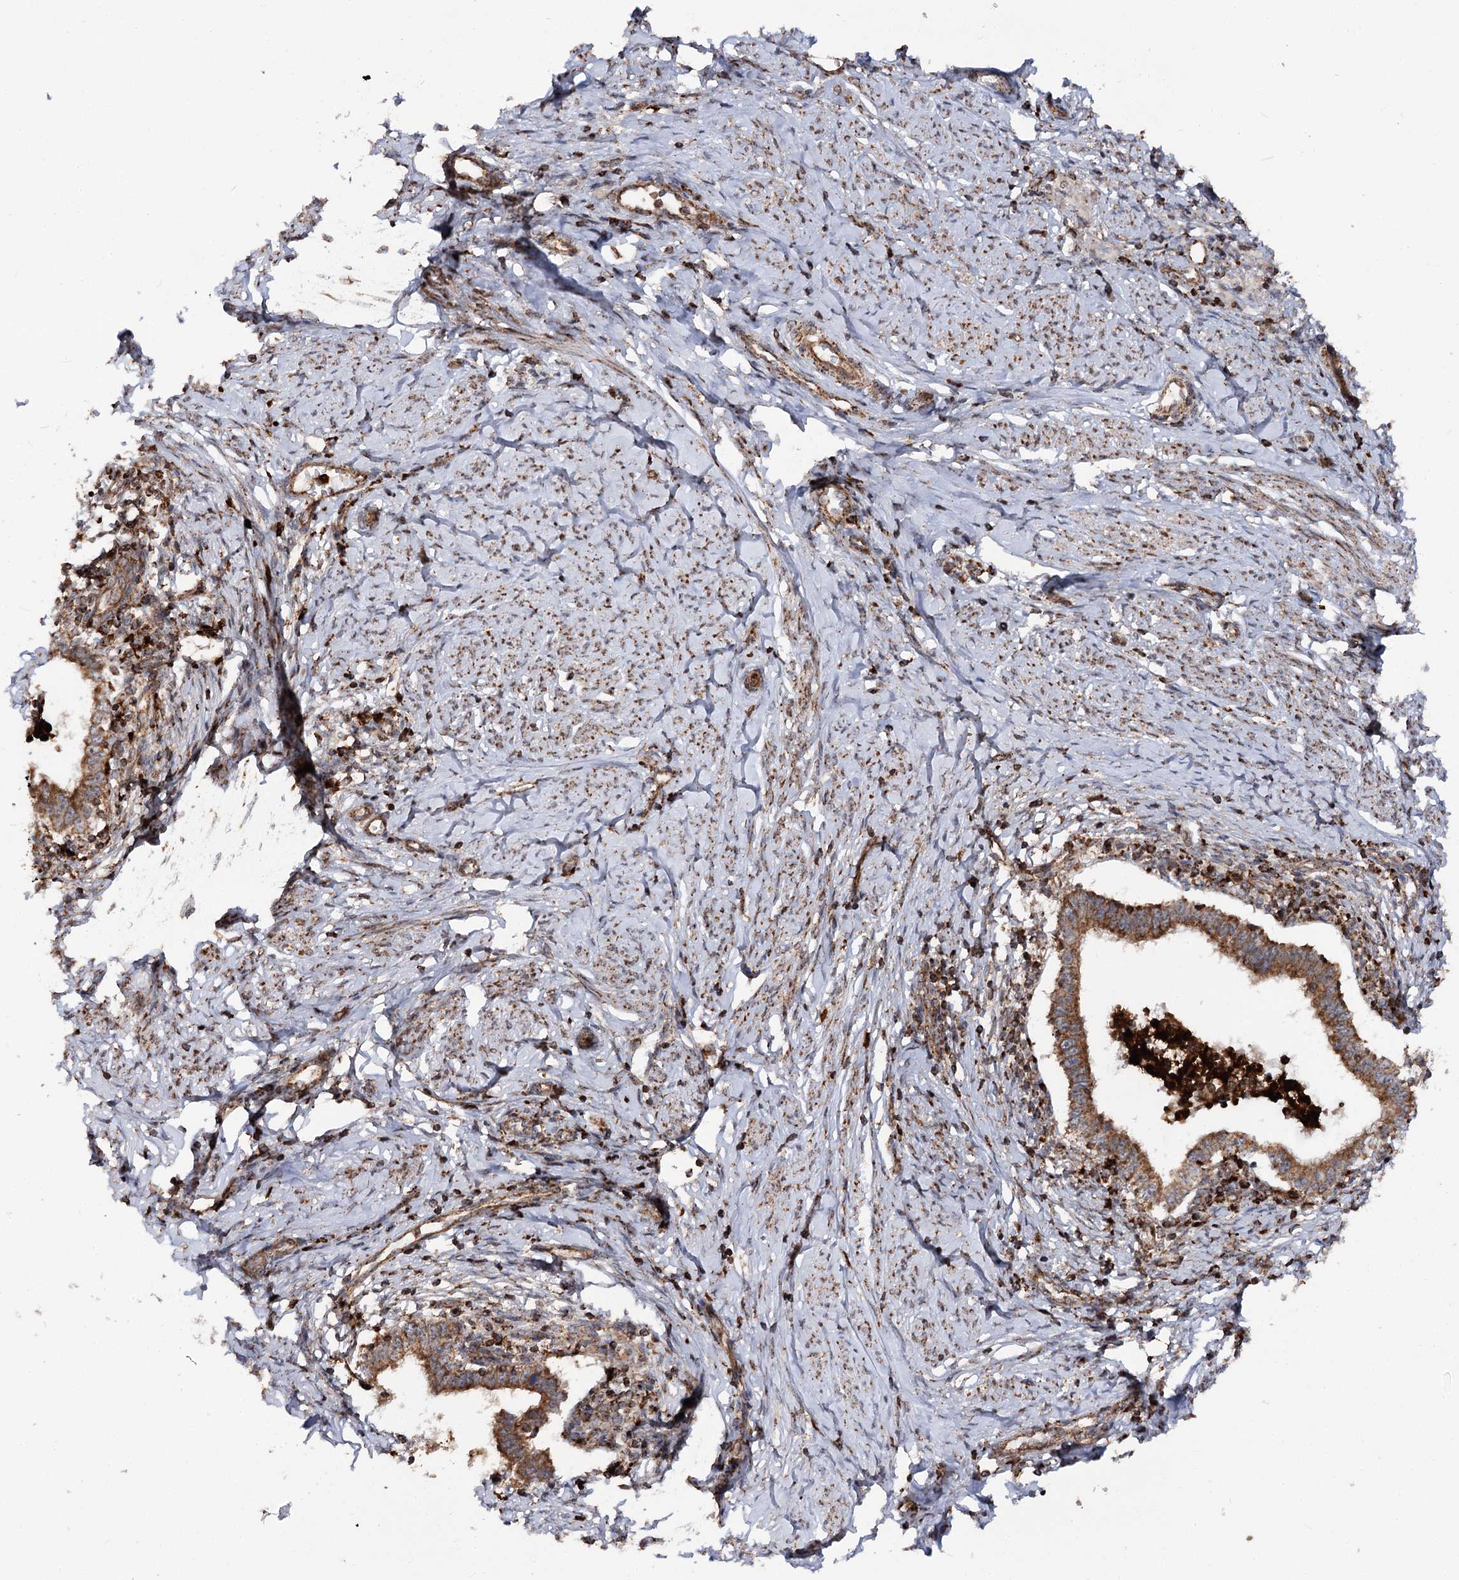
{"staining": {"intensity": "moderate", "quantity": ">75%", "location": "cytoplasmic/membranous"}, "tissue": "cervical cancer", "cell_type": "Tumor cells", "image_type": "cancer", "snomed": [{"axis": "morphology", "description": "Adenocarcinoma, NOS"}, {"axis": "topography", "description": "Cervix"}], "caption": "The photomicrograph shows a brown stain indicating the presence of a protein in the cytoplasmic/membranous of tumor cells in cervical cancer (adenocarcinoma).", "gene": "FGFR1OP2", "patient": {"sex": "female", "age": 36}}